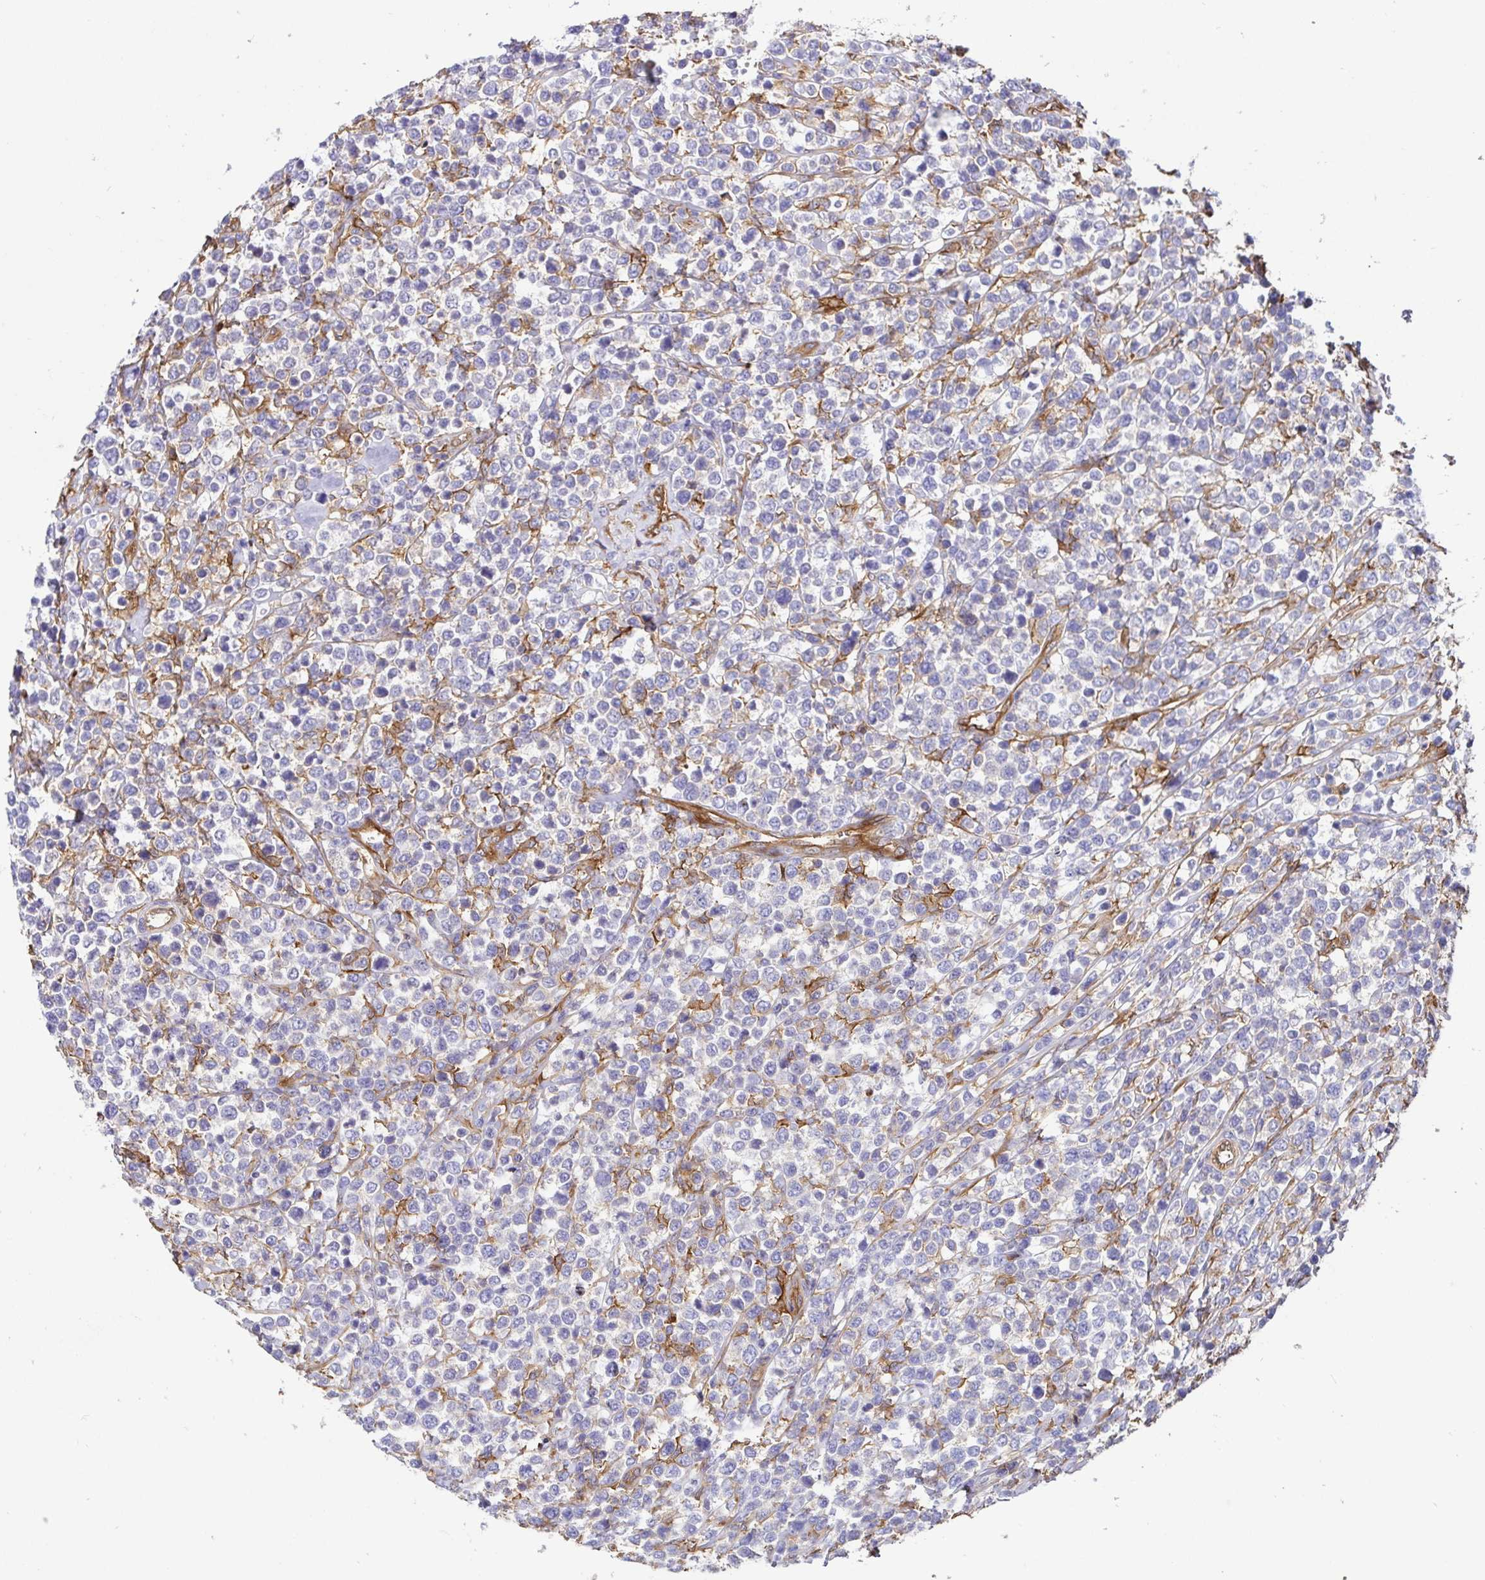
{"staining": {"intensity": "negative", "quantity": "none", "location": "none"}, "tissue": "lymphoma", "cell_type": "Tumor cells", "image_type": "cancer", "snomed": [{"axis": "morphology", "description": "Malignant lymphoma, non-Hodgkin's type, High grade"}, {"axis": "topography", "description": "Soft tissue"}], "caption": "Immunohistochemistry (IHC) micrograph of neoplastic tissue: lymphoma stained with DAB (3,3'-diaminobenzidine) shows no significant protein staining in tumor cells. (DAB immunohistochemistry visualized using brightfield microscopy, high magnification).", "gene": "ANXA2", "patient": {"sex": "female", "age": 56}}